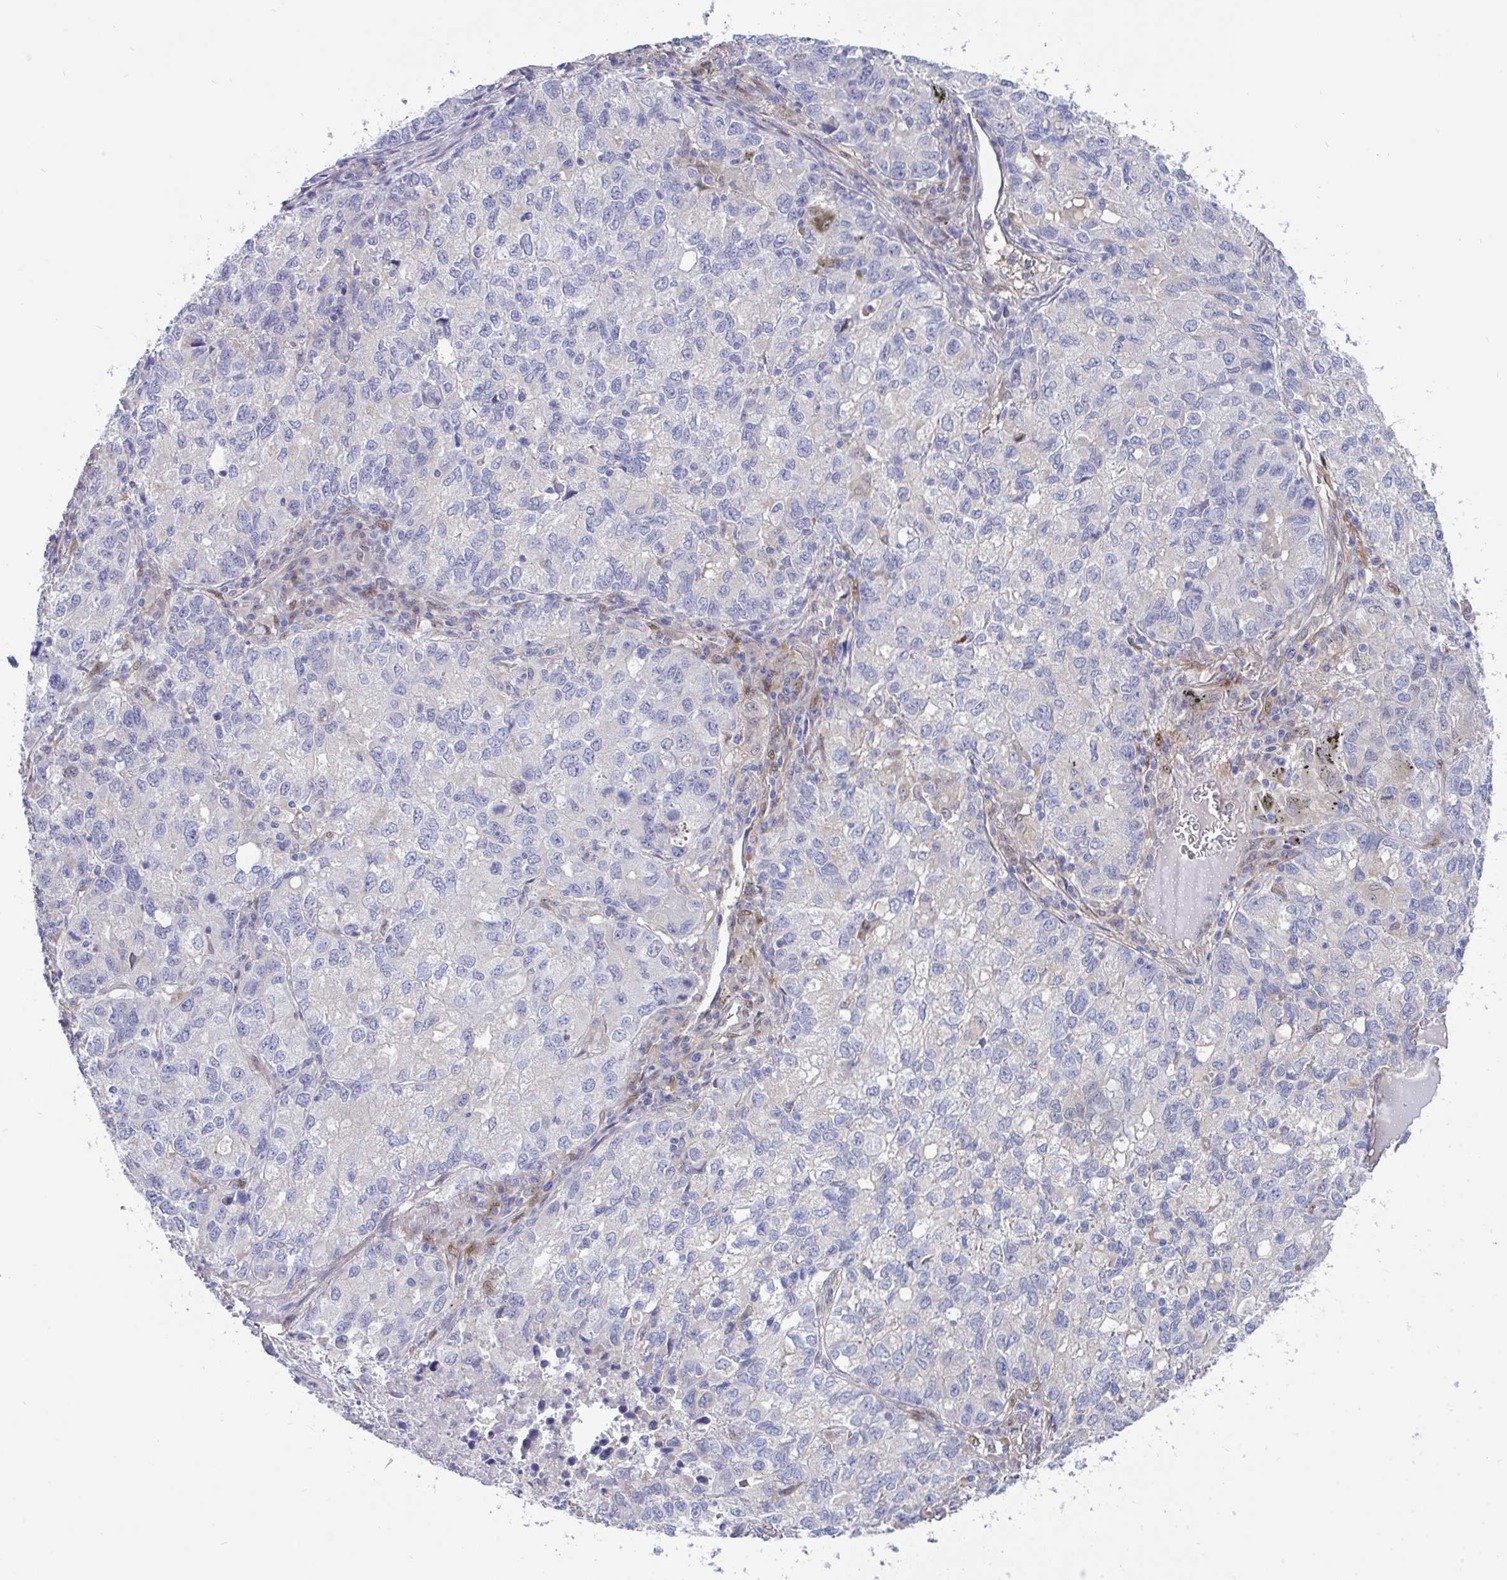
{"staining": {"intensity": "negative", "quantity": "none", "location": "none"}, "tissue": "lung cancer", "cell_type": "Tumor cells", "image_type": "cancer", "snomed": [{"axis": "morphology", "description": "Normal morphology"}, {"axis": "morphology", "description": "Adenocarcinoma, NOS"}, {"axis": "topography", "description": "Lymph node"}, {"axis": "topography", "description": "Lung"}], "caption": "Tumor cells show no significant expression in lung cancer (adenocarcinoma).", "gene": "L3HYPDH", "patient": {"sex": "female", "age": 51}}